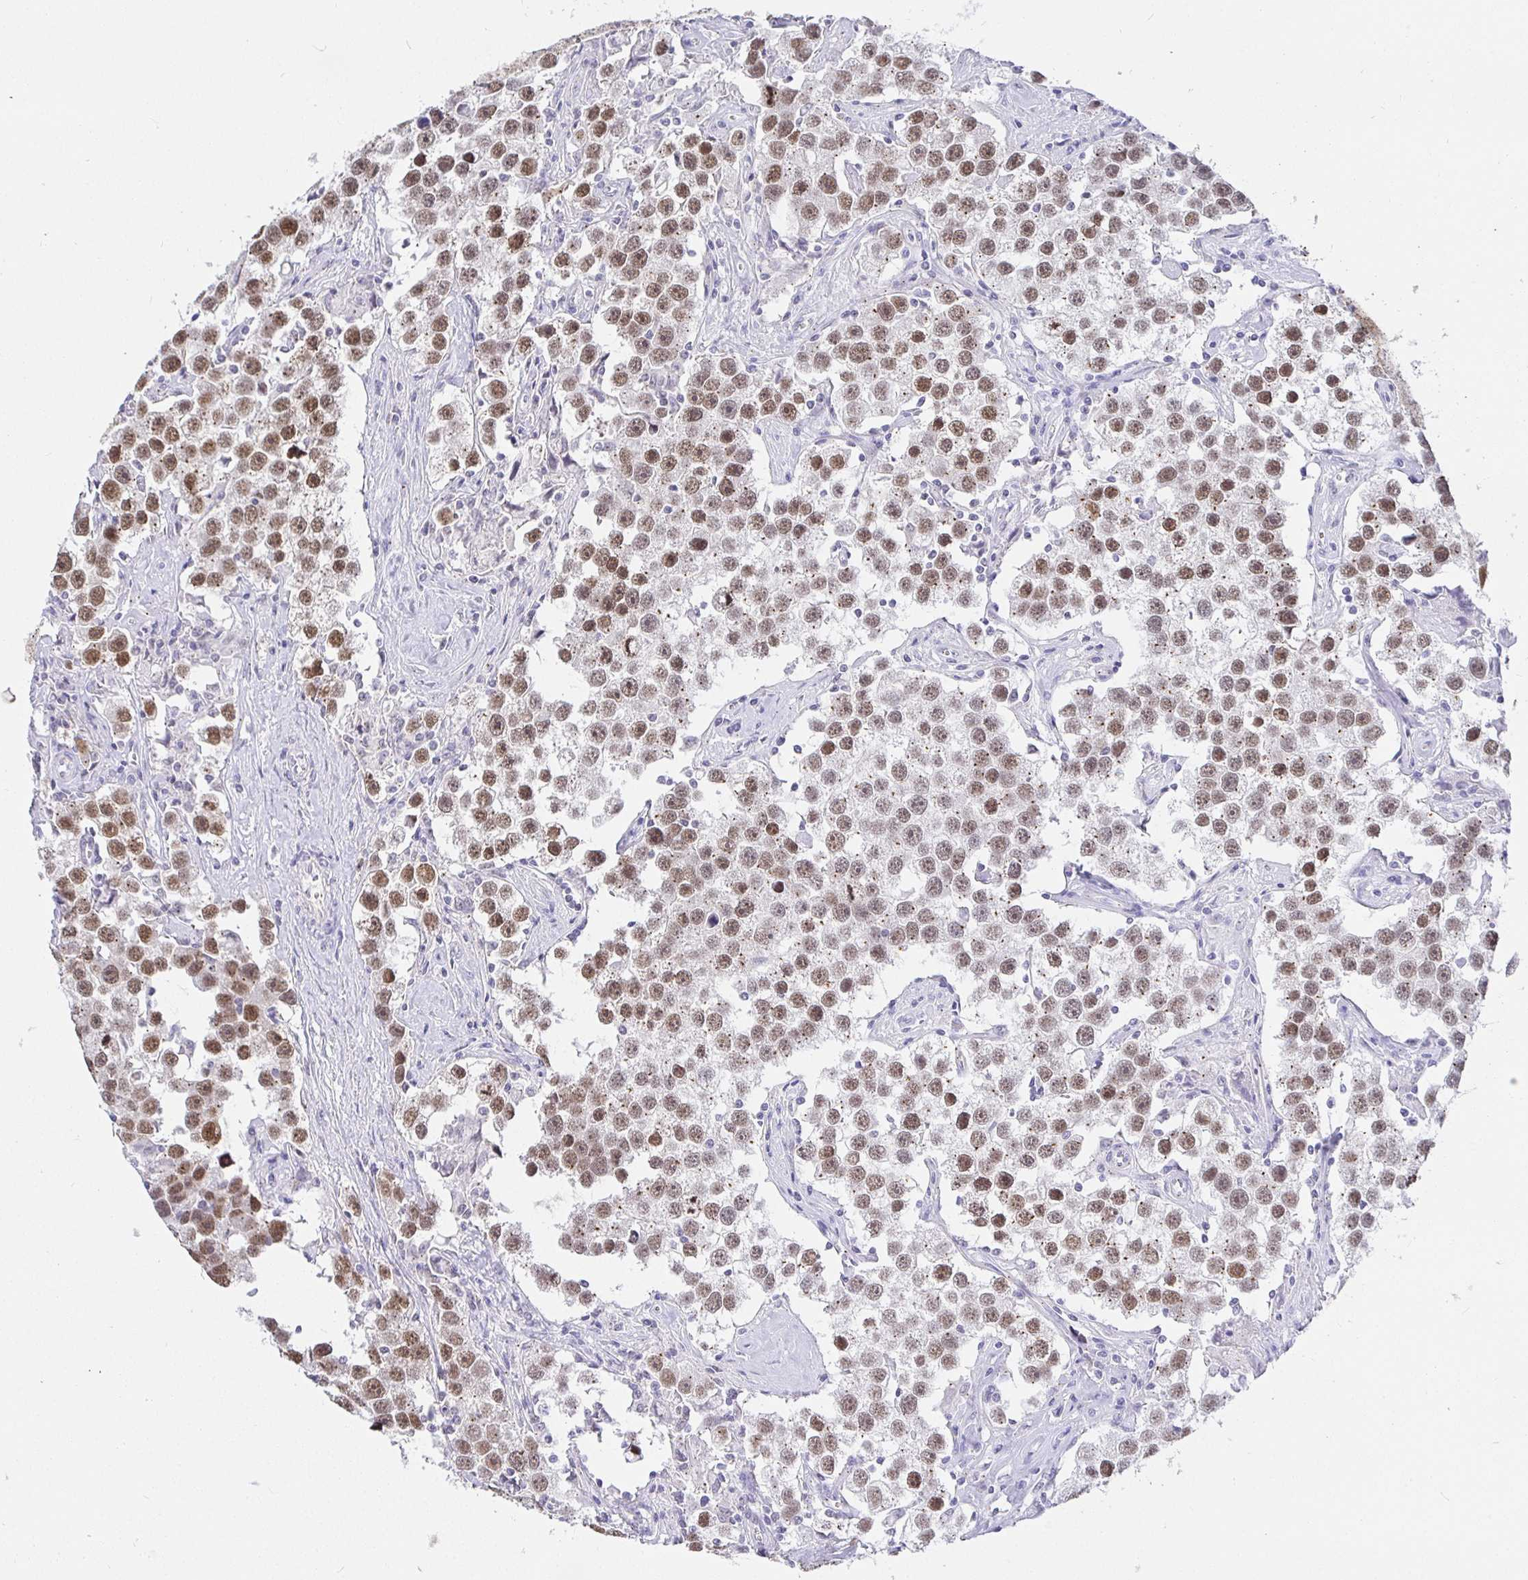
{"staining": {"intensity": "moderate", "quantity": ">75%", "location": "nuclear"}, "tissue": "testis cancer", "cell_type": "Tumor cells", "image_type": "cancer", "snomed": [{"axis": "morphology", "description": "Seminoma, NOS"}, {"axis": "topography", "description": "Testis"}], "caption": "This histopathology image demonstrates IHC staining of testis cancer, with medium moderate nuclear expression in about >75% of tumor cells.", "gene": "EZHIP", "patient": {"sex": "male", "age": 49}}